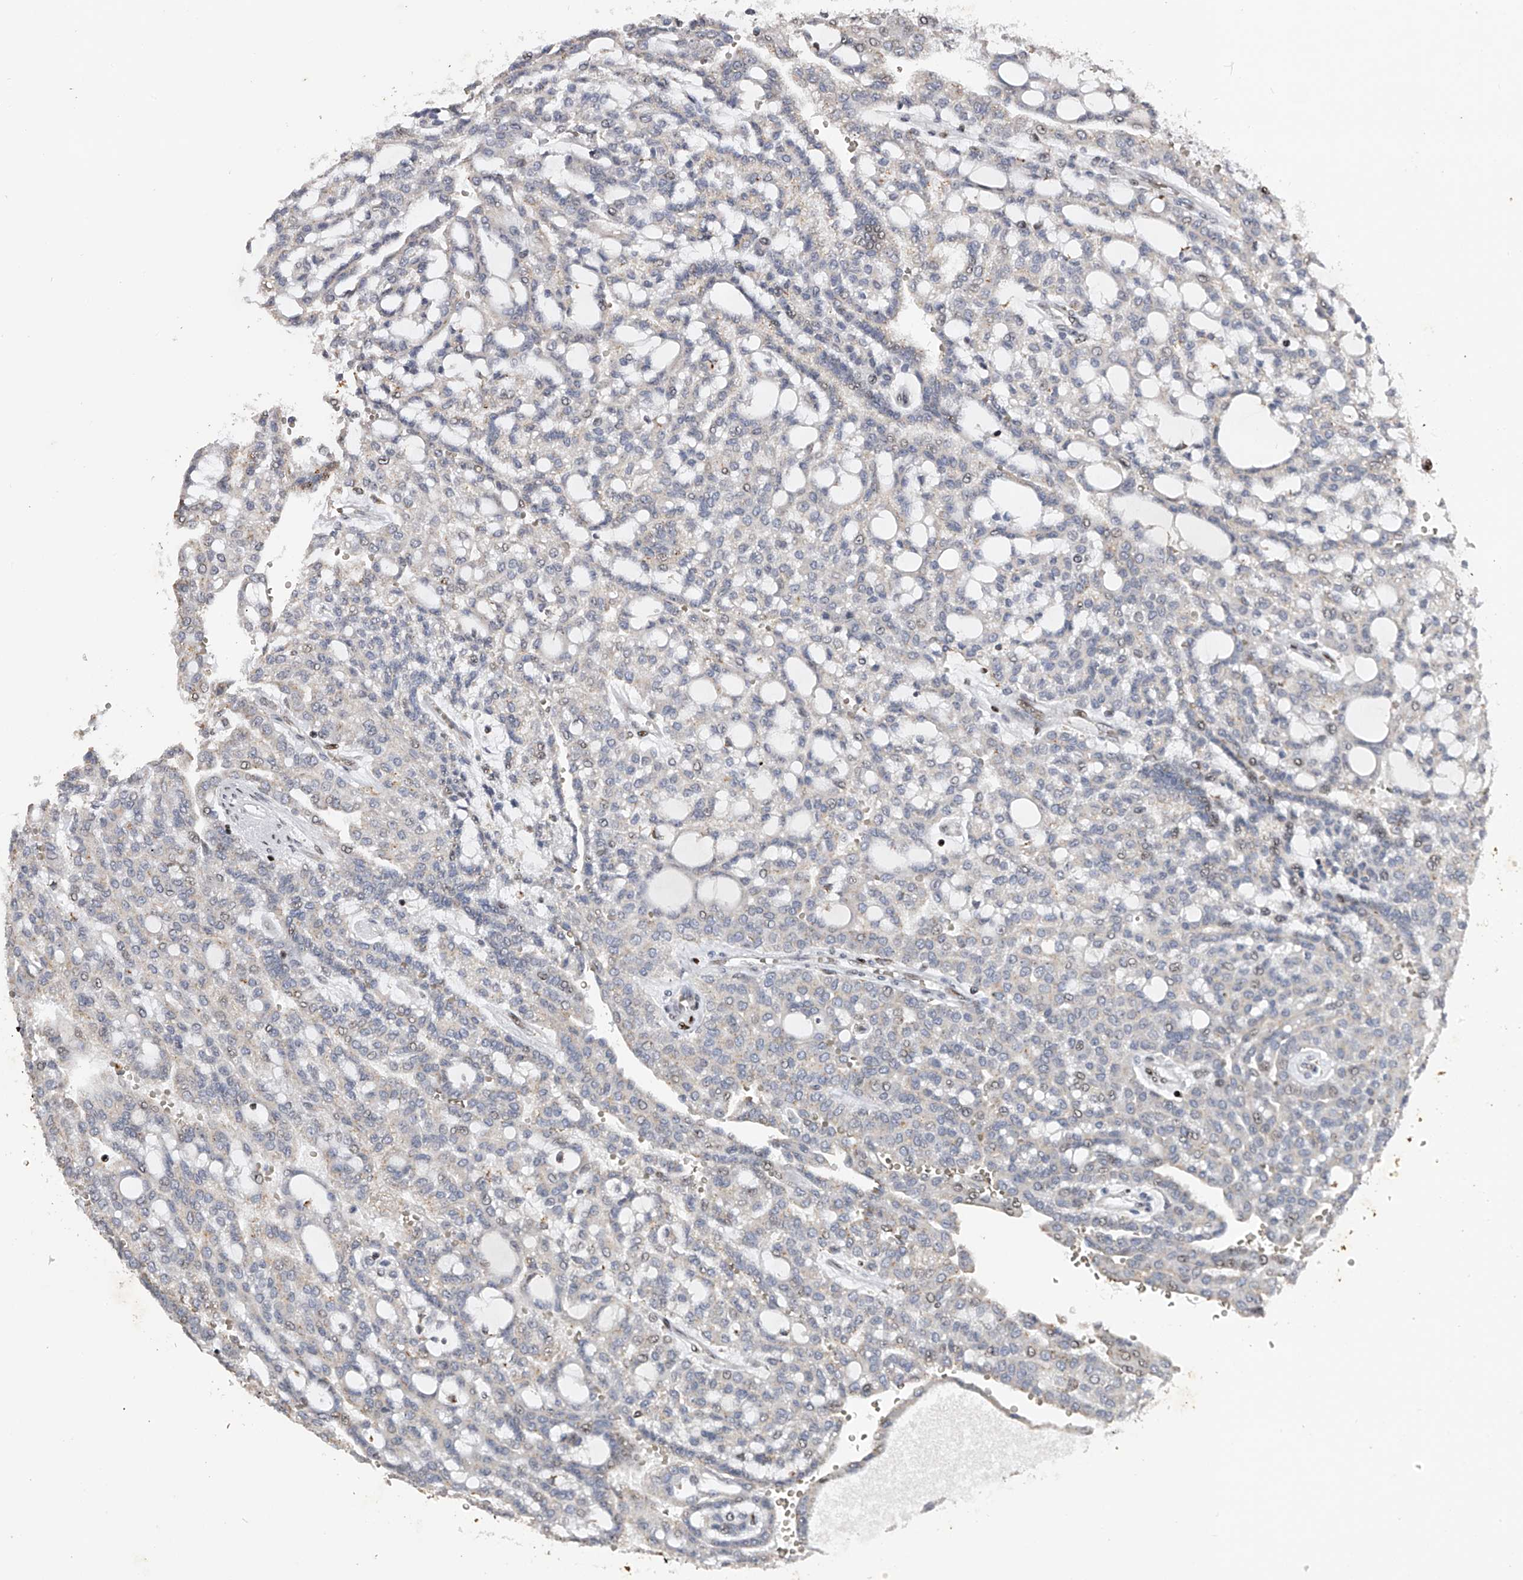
{"staining": {"intensity": "negative", "quantity": "none", "location": "none"}, "tissue": "renal cancer", "cell_type": "Tumor cells", "image_type": "cancer", "snomed": [{"axis": "morphology", "description": "Adenocarcinoma, NOS"}, {"axis": "topography", "description": "Kidney"}], "caption": "Image shows no protein positivity in tumor cells of adenocarcinoma (renal) tissue.", "gene": "RWDD2A", "patient": {"sex": "male", "age": 63}}